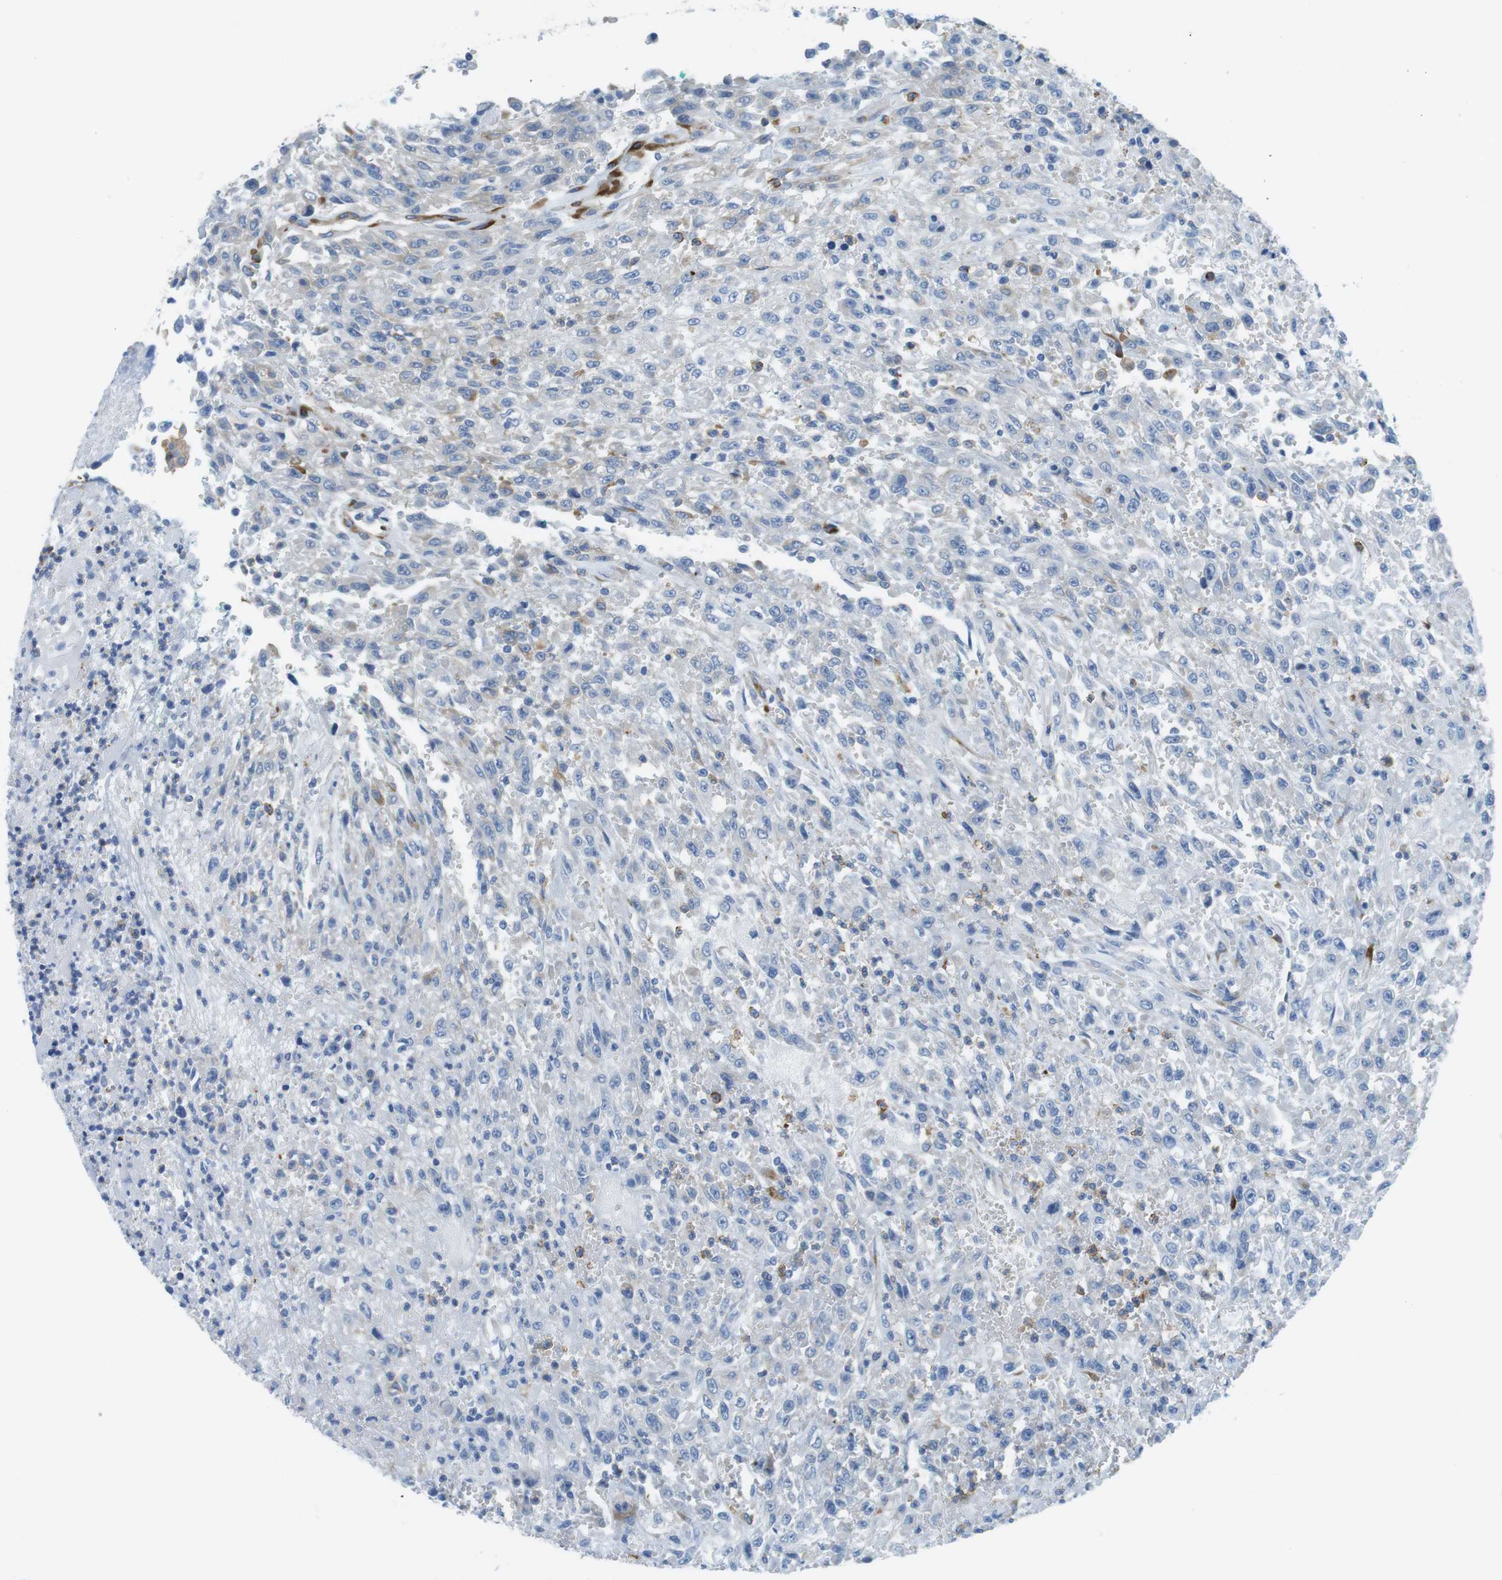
{"staining": {"intensity": "negative", "quantity": "none", "location": "none"}, "tissue": "urothelial cancer", "cell_type": "Tumor cells", "image_type": "cancer", "snomed": [{"axis": "morphology", "description": "Urothelial carcinoma, High grade"}, {"axis": "topography", "description": "Urinary bladder"}], "caption": "Immunohistochemistry (IHC) photomicrograph of urothelial cancer stained for a protein (brown), which shows no expression in tumor cells. (Brightfield microscopy of DAB immunohistochemistry (IHC) at high magnification).", "gene": "EMP2", "patient": {"sex": "male", "age": 46}}